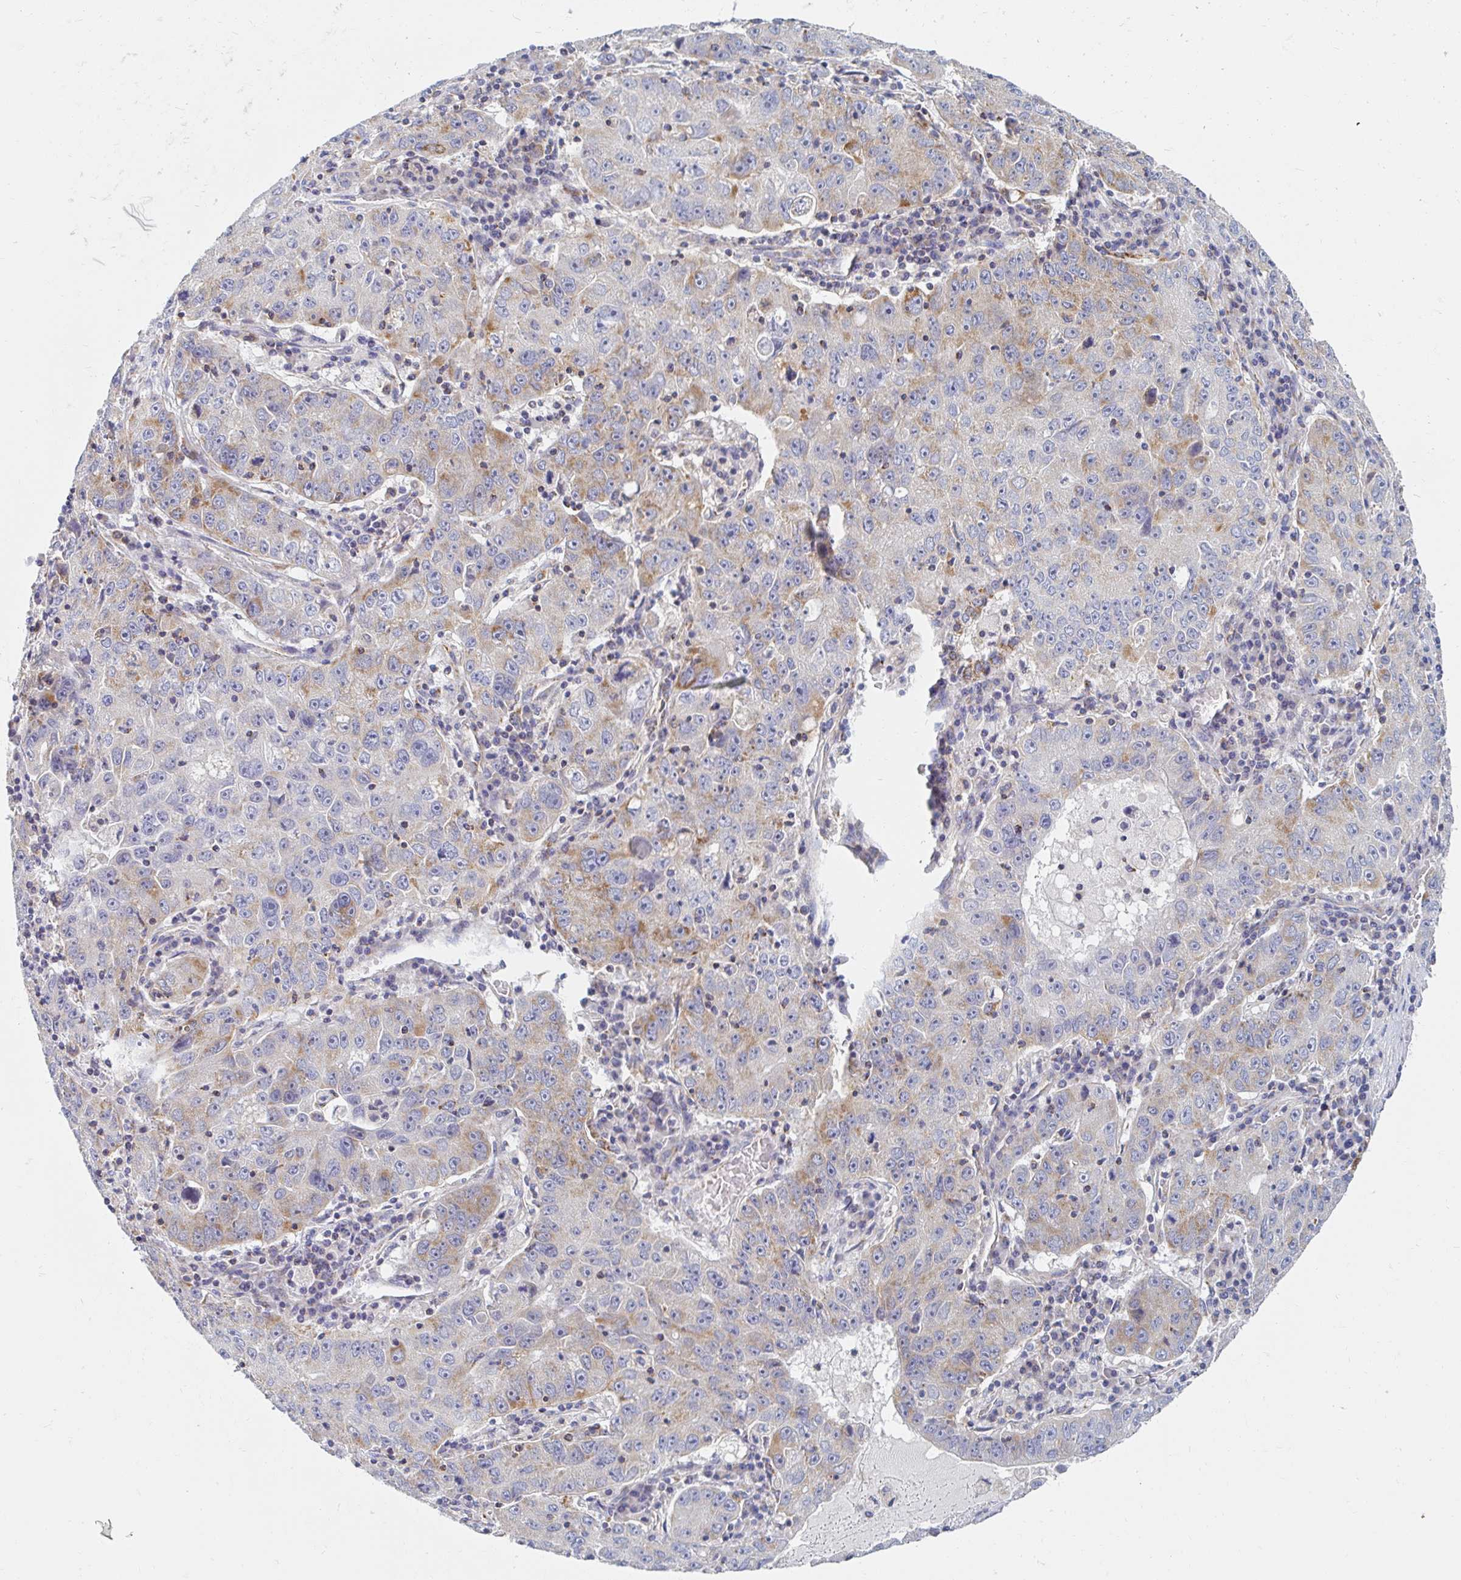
{"staining": {"intensity": "moderate", "quantity": "25%-75%", "location": "cytoplasmic/membranous"}, "tissue": "lung cancer", "cell_type": "Tumor cells", "image_type": "cancer", "snomed": [{"axis": "morphology", "description": "Normal morphology"}, {"axis": "morphology", "description": "Adenocarcinoma, NOS"}, {"axis": "topography", "description": "Lymph node"}, {"axis": "topography", "description": "Lung"}], "caption": "Lung adenocarcinoma tissue displays moderate cytoplasmic/membranous positivity in about 25%-75% of tumor cells", "gene": "MAVS", "patient": {"sex": "female", "age": 57}}